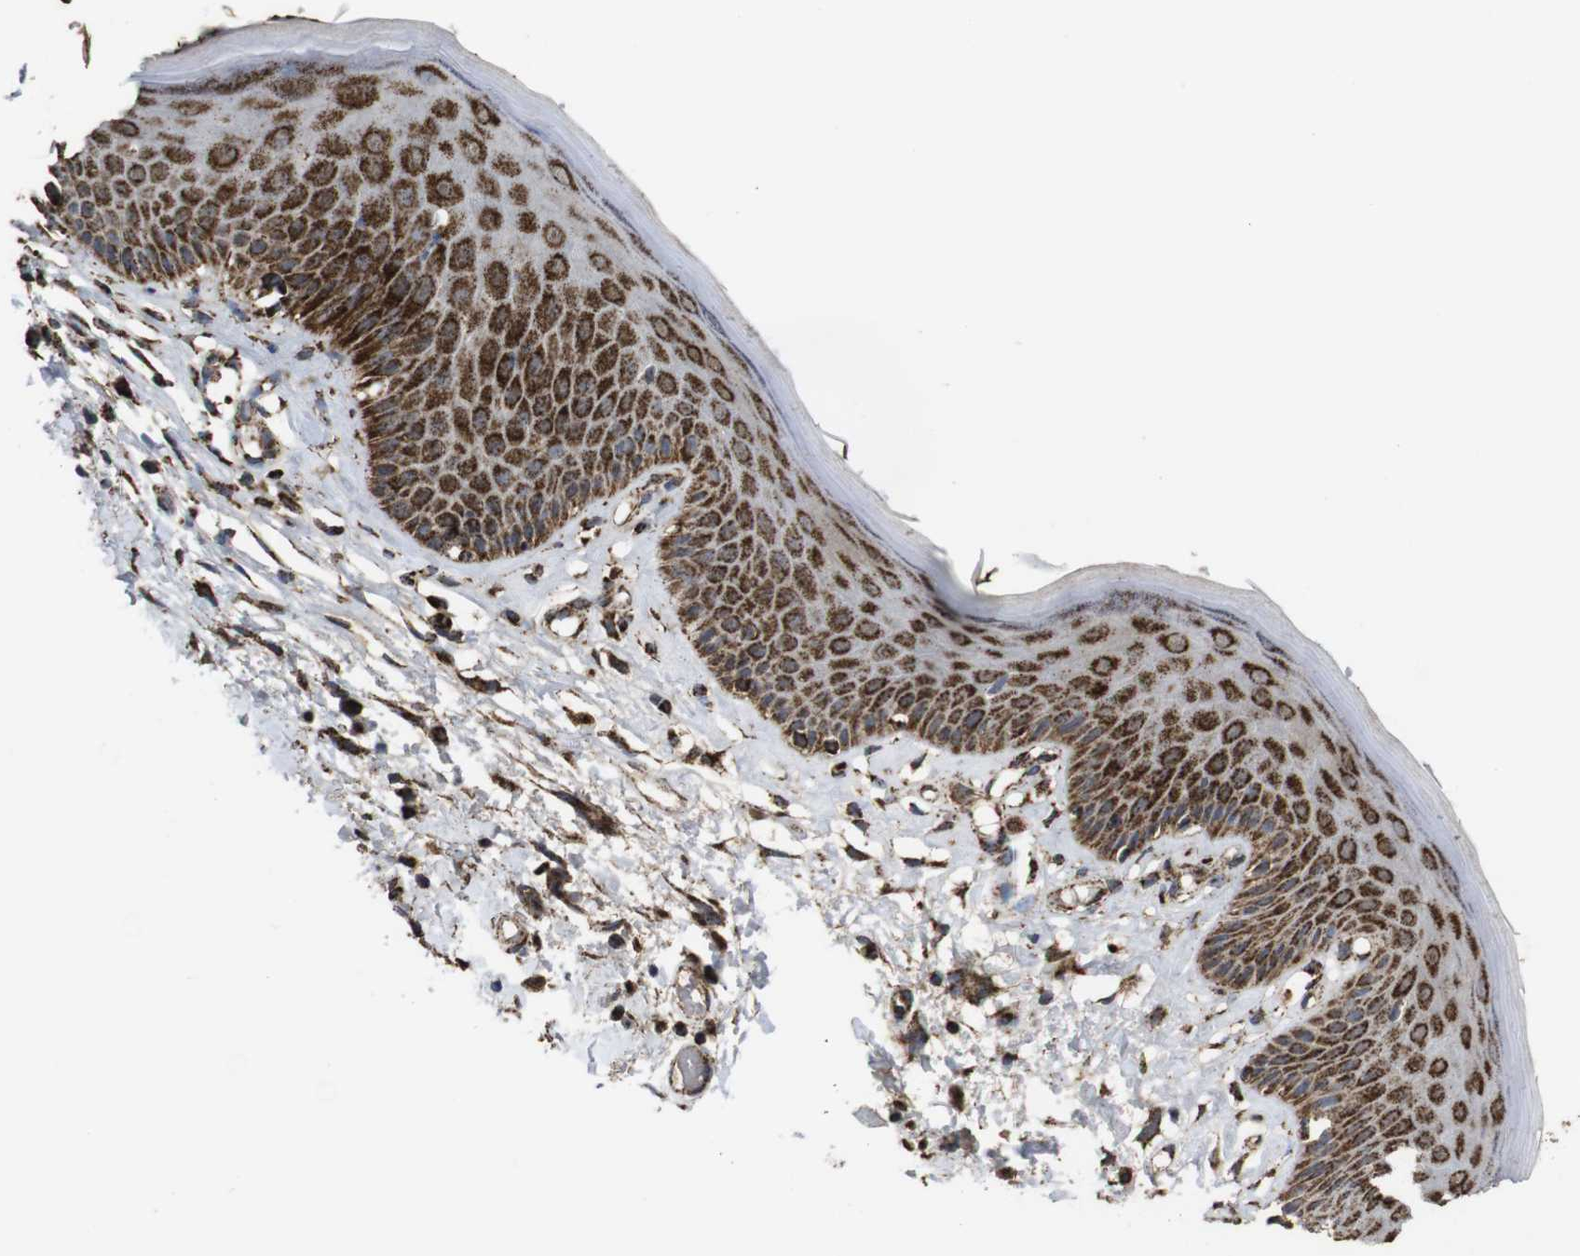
{"staining": {"intensity": "strong", "quantity": ">75%", "location": "cytoplasmic/membranous"}, "tissue": "skin", "cell_type": "Epidermal cells", "image_type": "normal", "snomed": [{"axis": "morphology", "description": "Normal tissue, NOS"}, {"axis": "topography", "description": "Vulva"}], "caption": "Immunohistochemical staining of unremarkable skin reveals strong cytoplasmic/membranous protein expression in approximately >75% of epidermal cells. The staining was performed using DAB (3,3'-diaminobenzidine) to visualize the protein expression in brown, while the nuclei were stained in blue with hematoxylin (Magnification: 20x).", "gene": "ATP5F1A", "patient": {"sex": "female", "age": 73}}